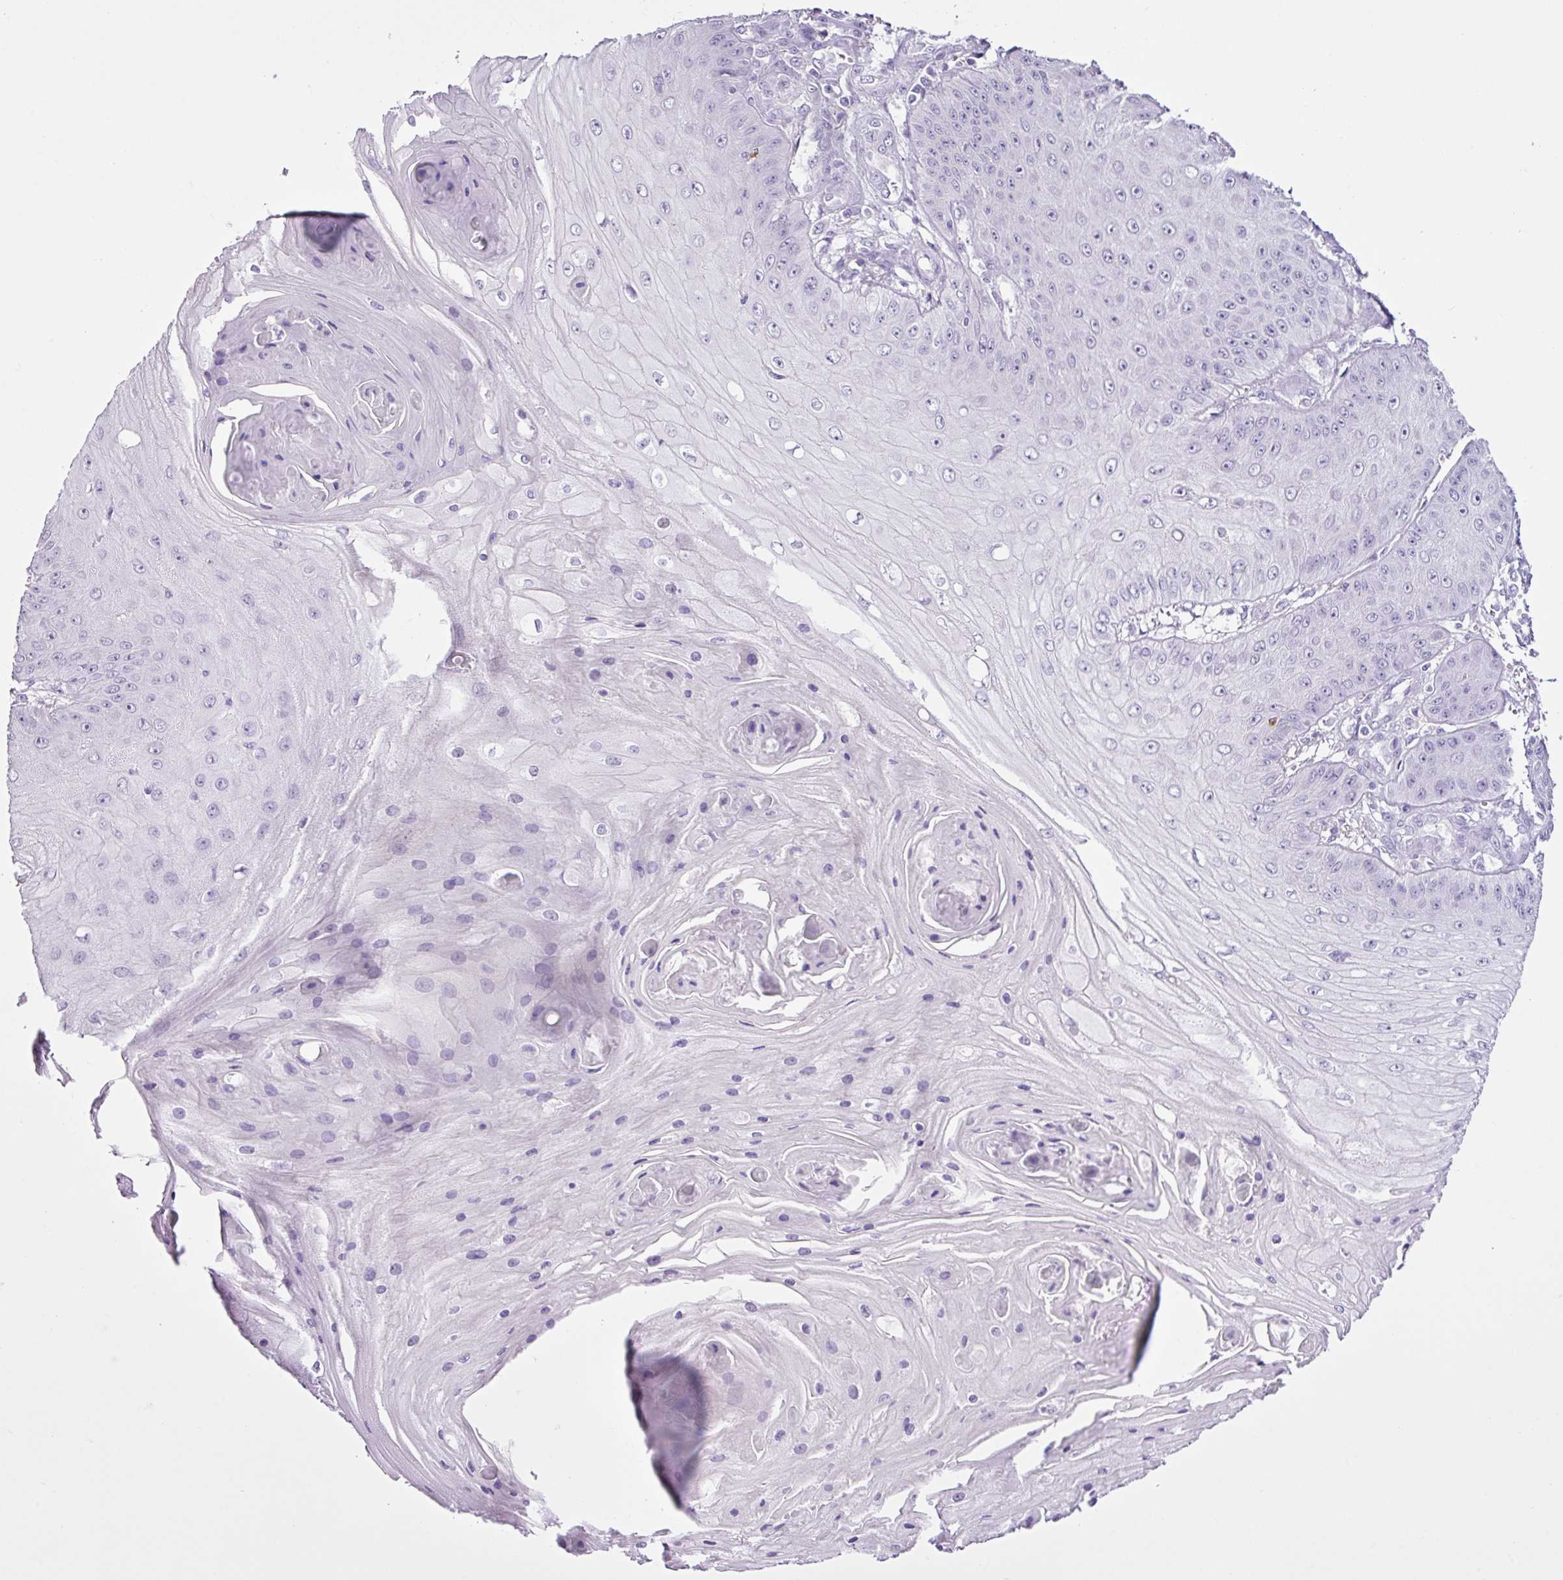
{"staining": {"intensity": "negative", "quantity": "none", "location": "none"}, "tissue": "skin cancer", "cell_type": "Tumor cells", "image_type": "cancer", "snomed": [{"axis": "morphology", "description": "Squamous cell carcinoma, NOS"}, {"axis": "topography", "description": "Skin"}], "caption": "The immunohistochemistry (IHC) micrograph has no significant staining in tumor cells of skin cancer tissue.", "gene": "PGR", "patient": {"sex": "male", "age": 70}}